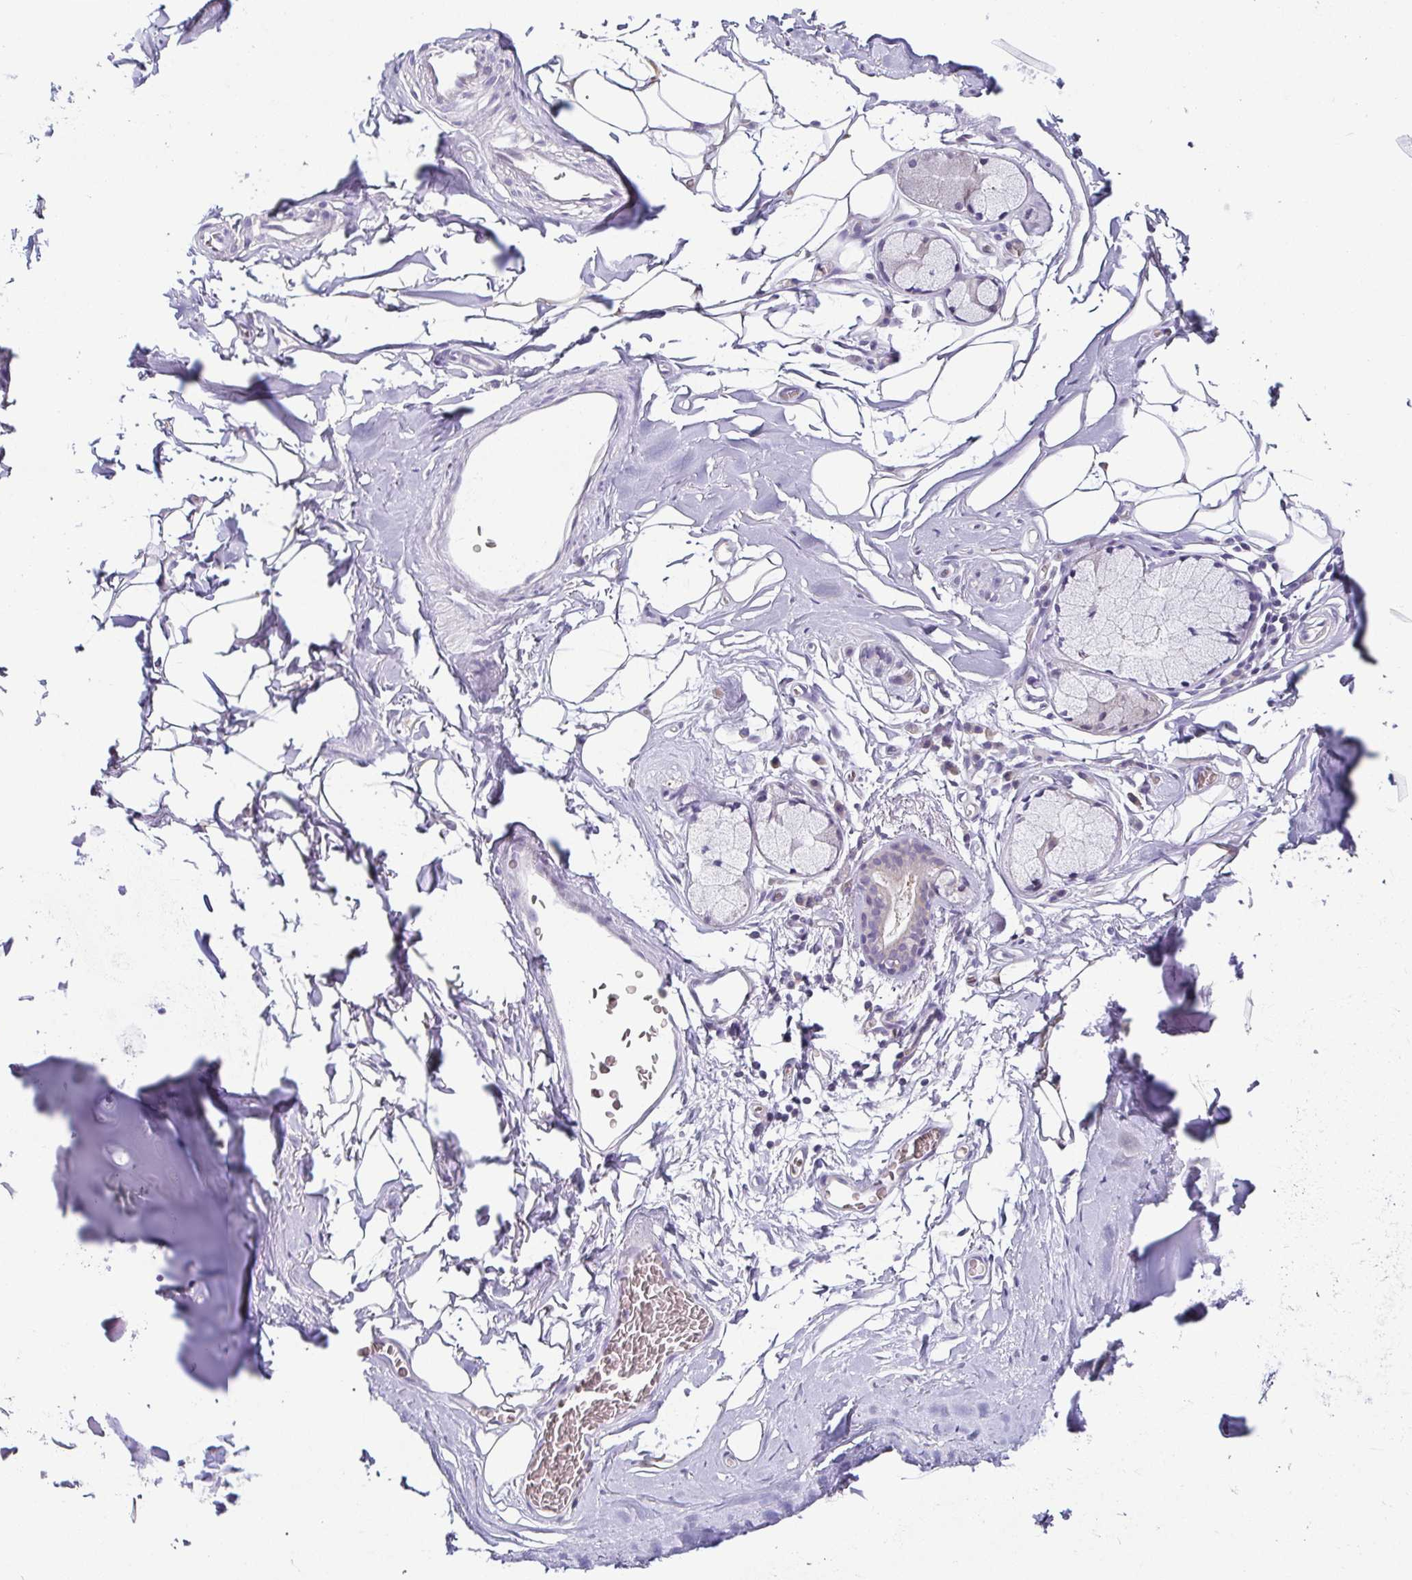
{"staining": {"intensity": "negative", "quantity": "none", "location": "none"}, "tissue": "adipose tissue", "cell_type": "Adipocytes", "image_type": "normal", "snomed": [{"axis": "morphology", "description": "Normal tissue, NOS"}, {"axis": "topography", "description": "Cartilage tissue"}, {"axis": "topography", "description": "Bronchus"}, {"axis": "topography", "description": "Peripheral nerve tissue"}], "caption": "Normal adipose tissue was stained to show a protein in brown. There is no significant staining in adipocytes.", "gene": "FAM162B", "patient": {"sex": "male", "age": 67}}